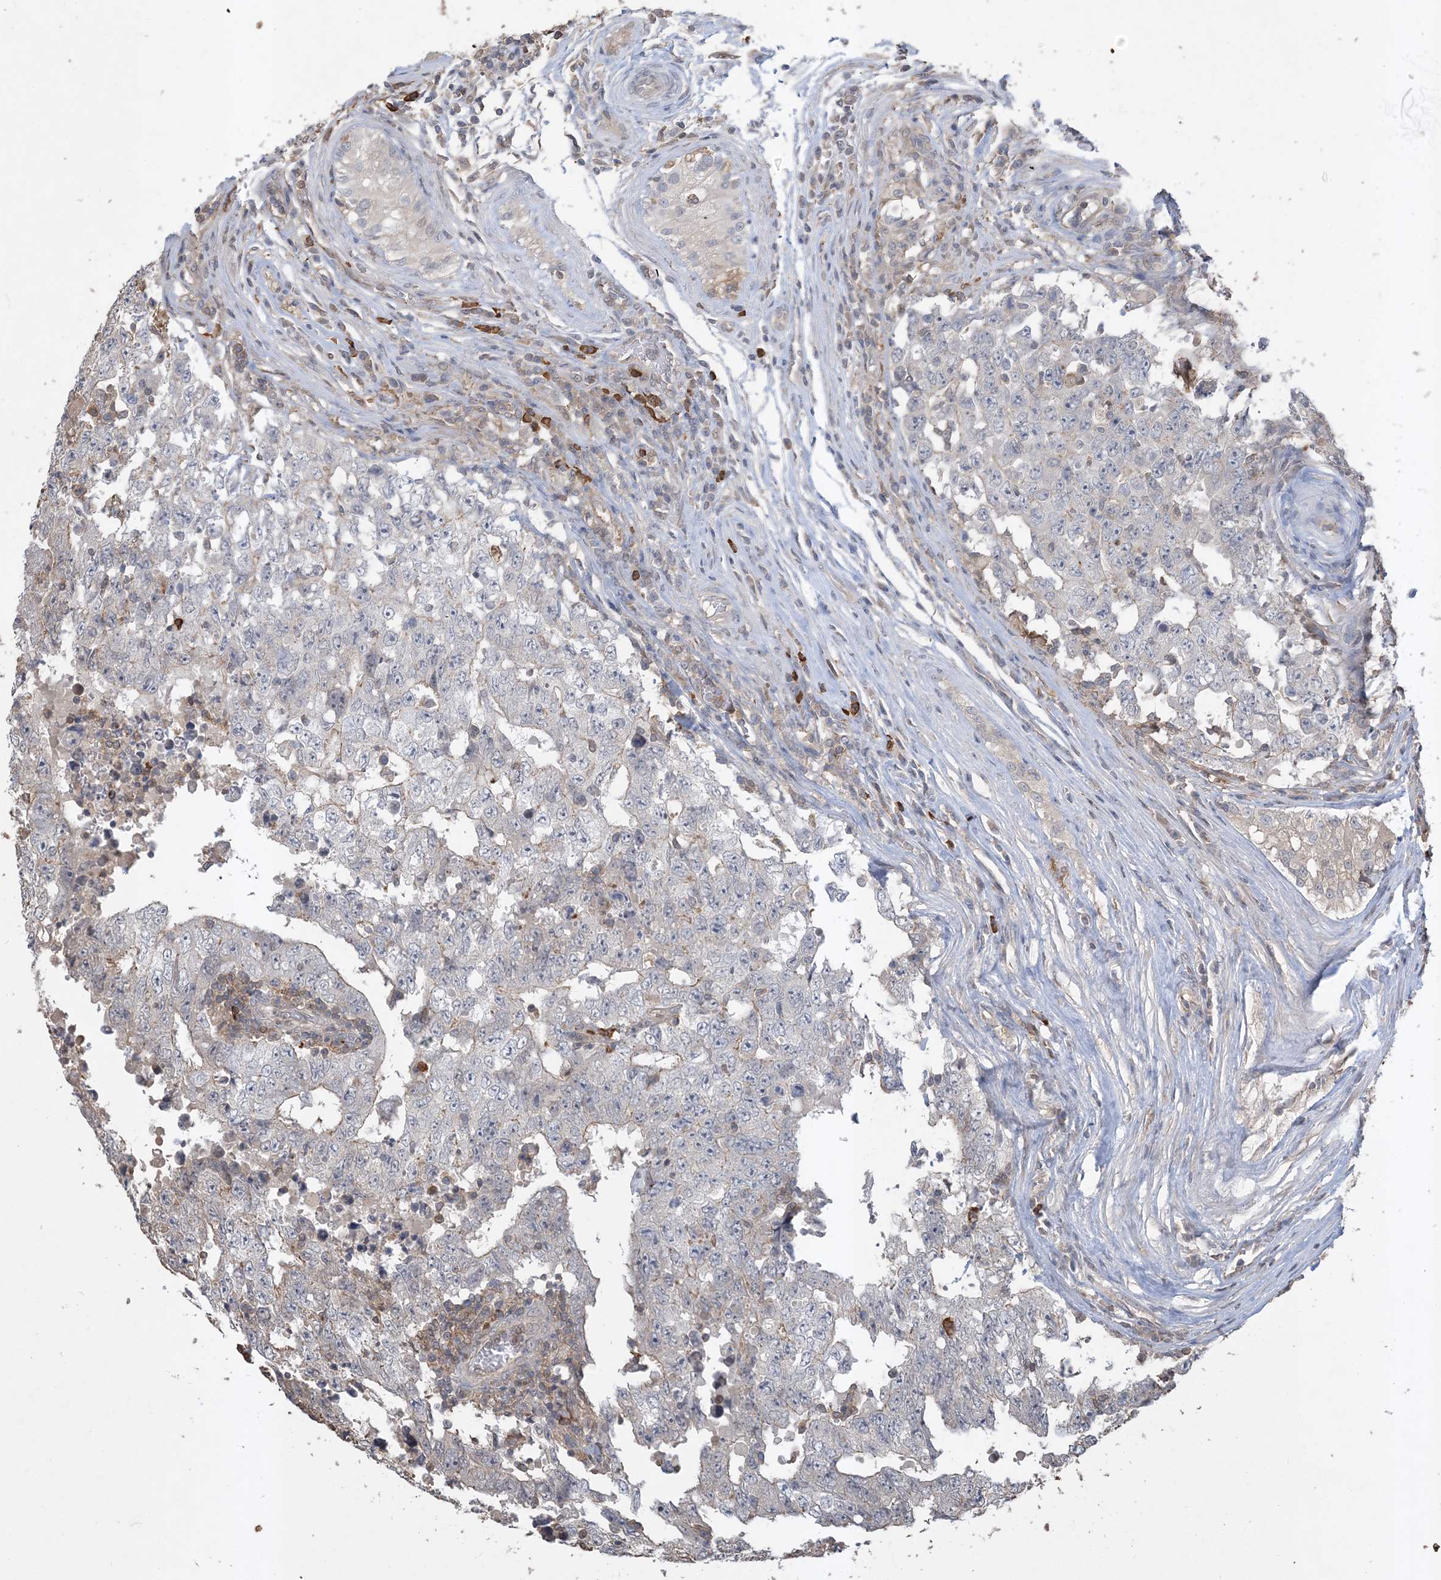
{"staining": {"intensity": "negative", "quantity": "none", "location": "none"}, "tissue": "testis cancer", "cell_type": "Tumor cells", "image_type": "cancer", "snomed": [{"axis": "morphology", "description": "Carcinoma, Embryonal, NOS"}, {"axis": "topography", "description": "Testis"}], "caption": "Immunohistochemistry (IHC) photomicrograph of testis cancer (embryonal carcinoma) stained for a protein (brown), which reveals no staining in tumor cells. (DAB (3,3'-diaminobenzidine) IHC visualized using brightfield microscopy, high magnification).", "gene": "TMSB4X", "patient": {"sex": "male", "age": 26}}